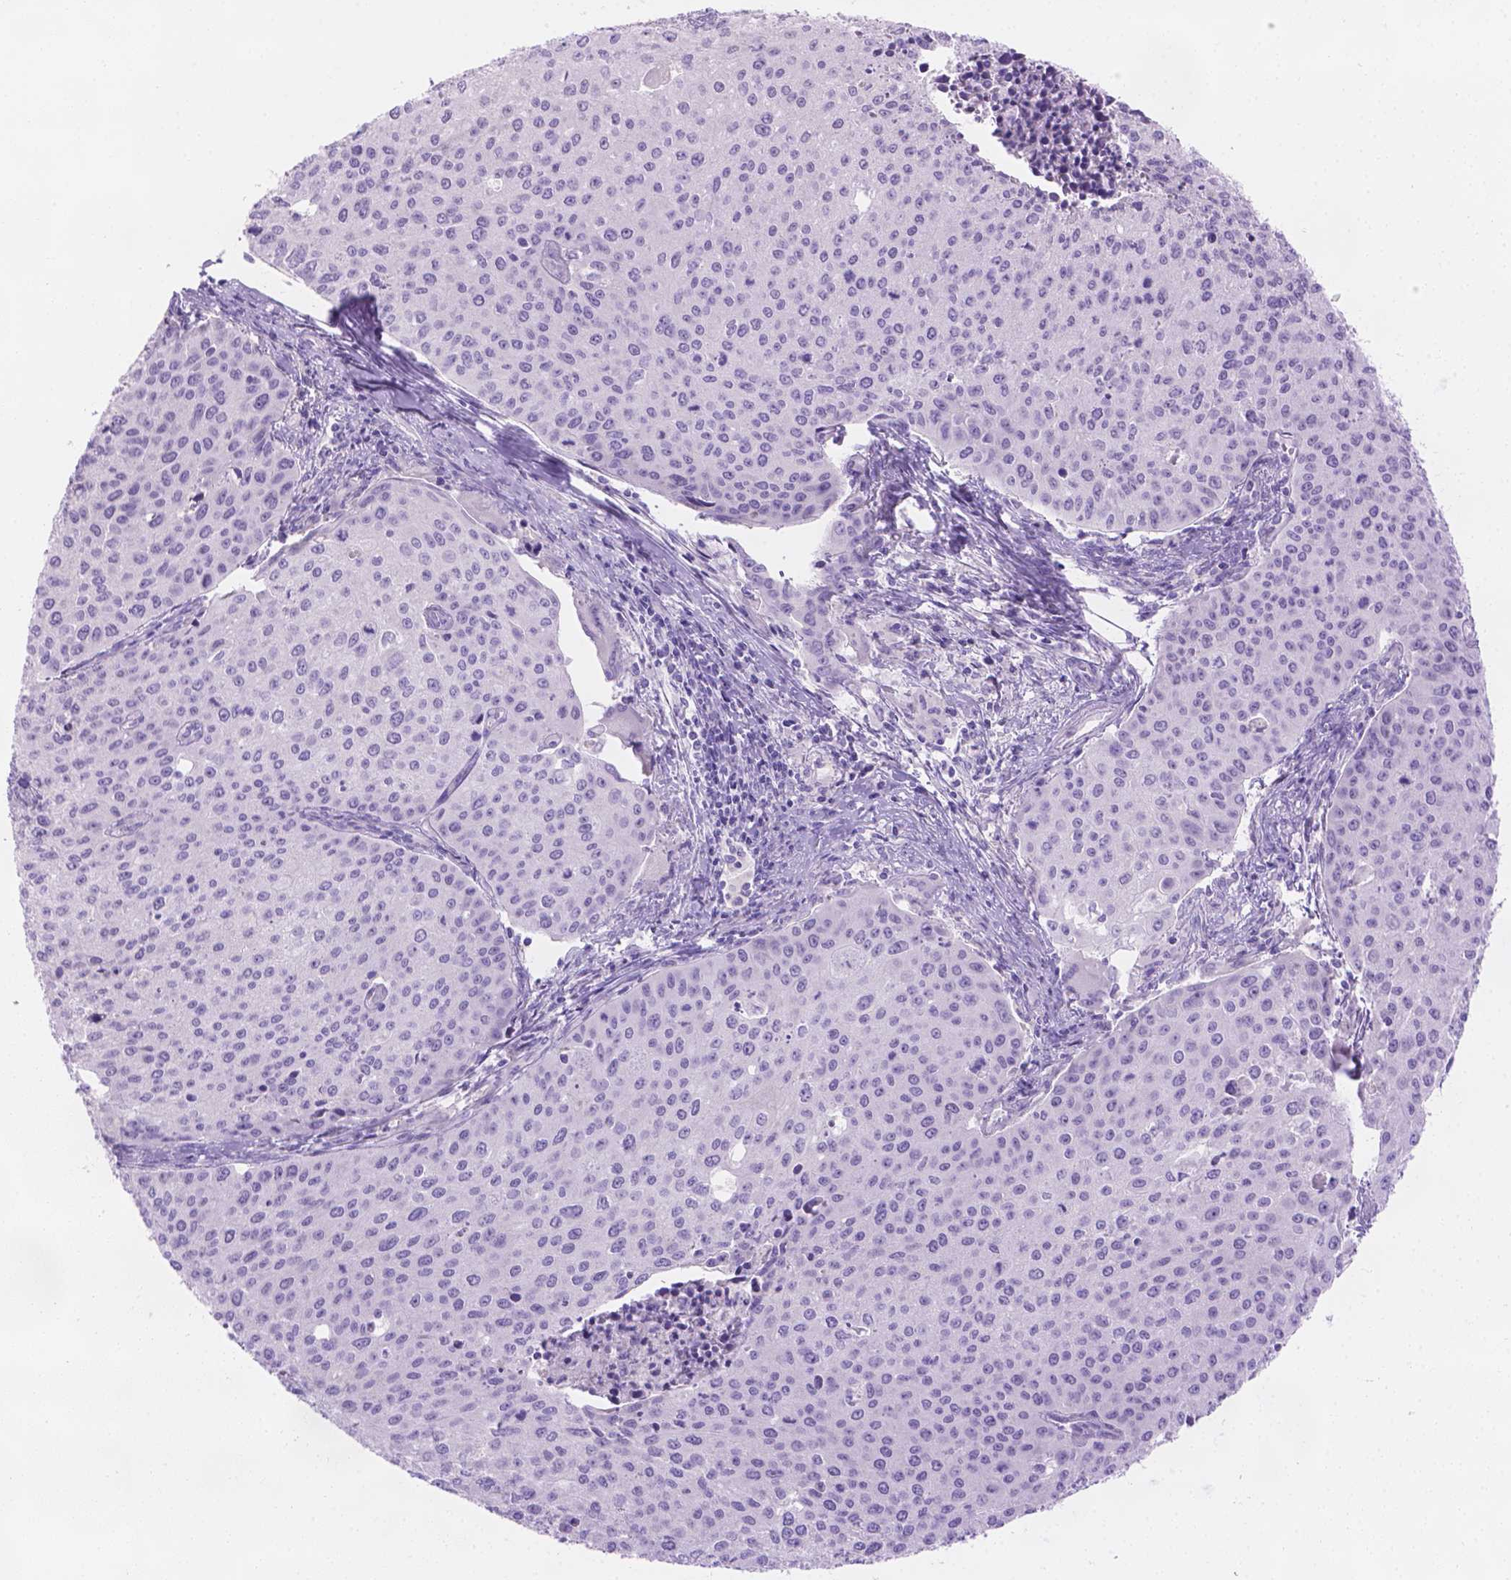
{"staining": {"intensity": "negative", "quantity": "none", "location": "none"}, "tissue": "cervical cancer", "cell_type": "Tumor cells", "image_type": "cancer", "snomed": [{"axis": "morphology", "description": "Squamous cell carcinoma, NOS"}, {"axis": "topography", "description": "Cervix"}], "caption": "The IHC photomicrograph has no significant positivity in tumor cells of cervical squamous cell carcinoma tissue.", "gene": "MLN", "patient": {"sex": "female", "age": 38}}